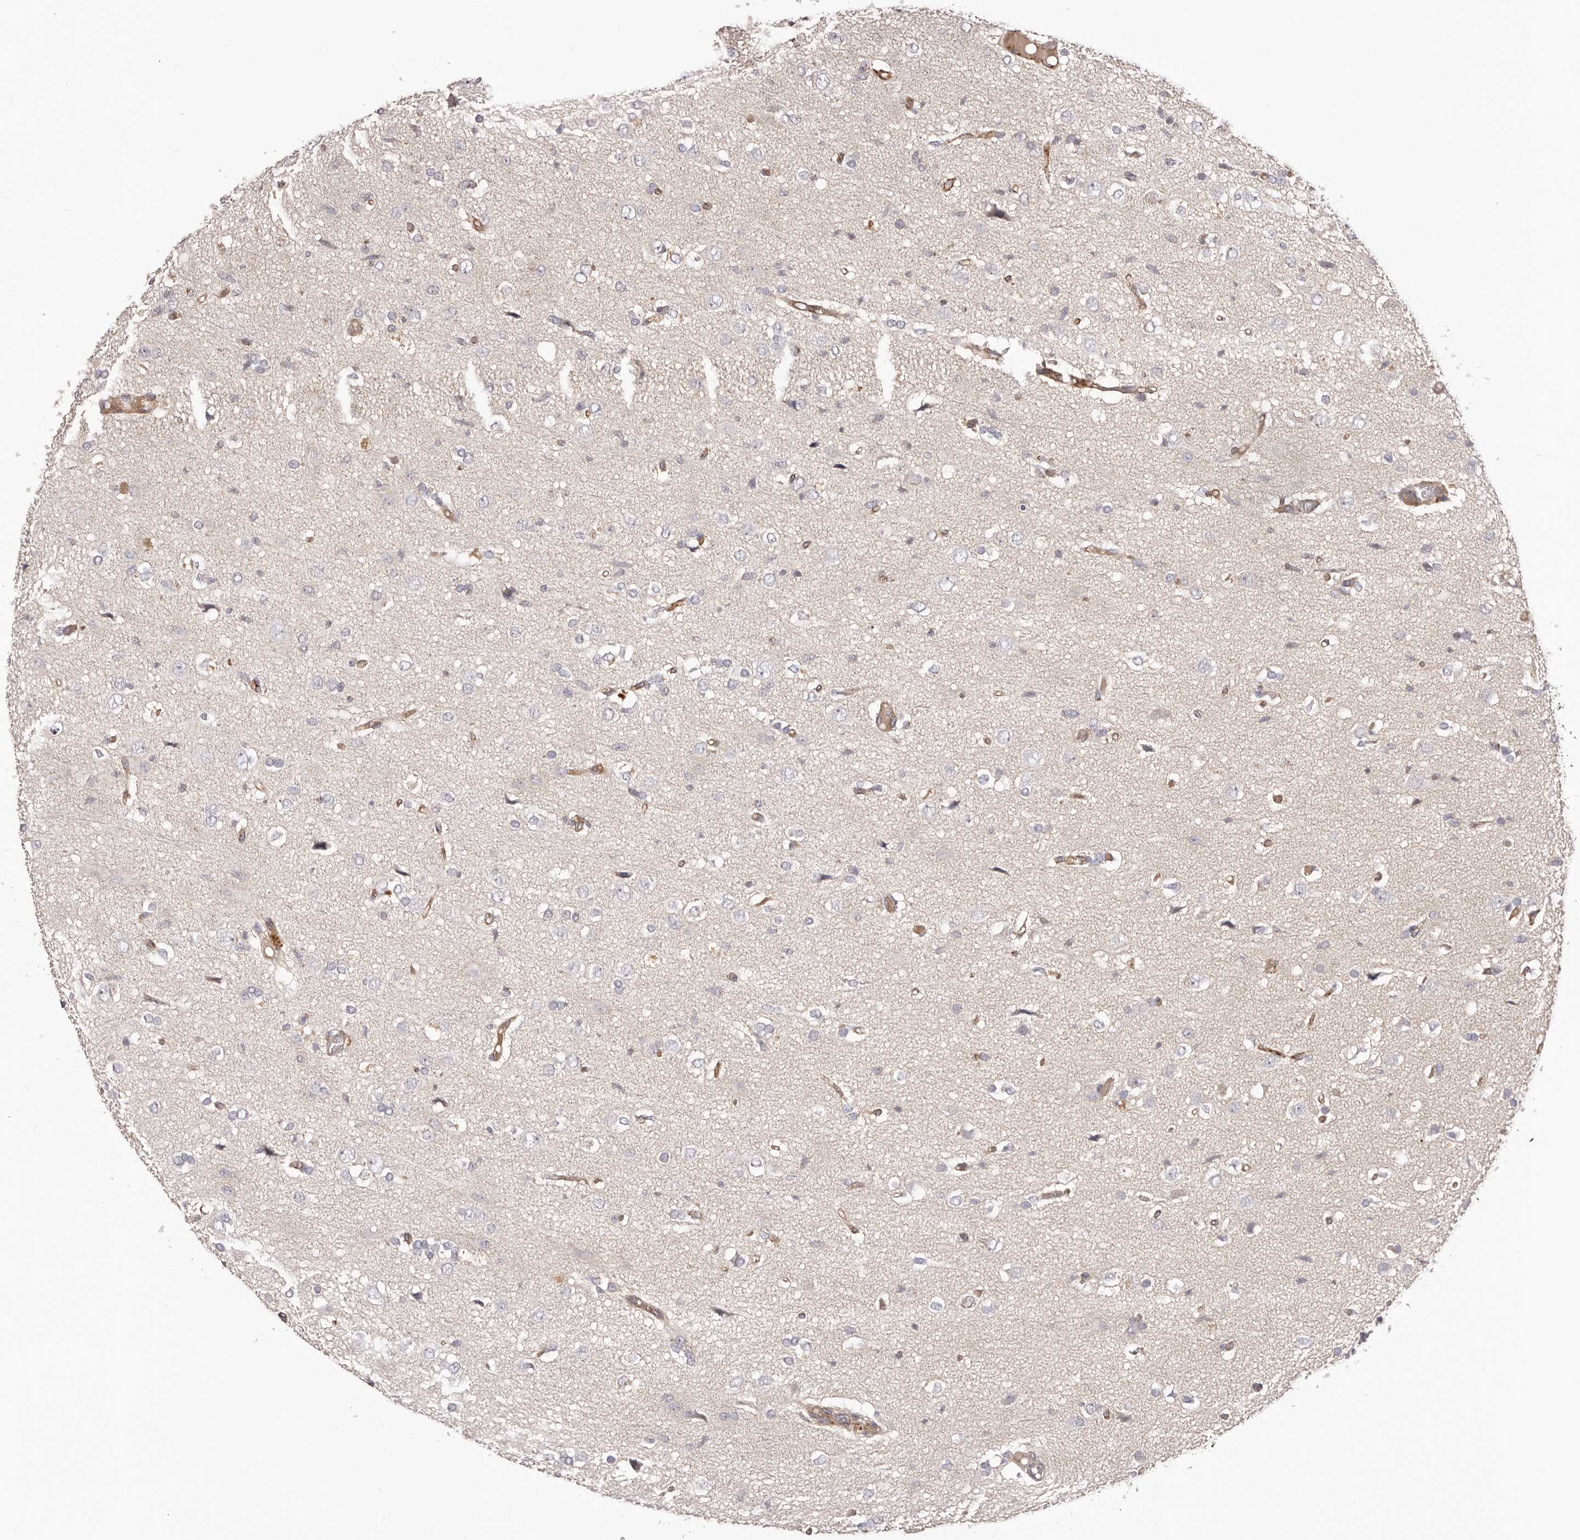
{"staining": {"intensity": "negative", "quantity": "none", "location": "none"}, "tissue": "glioma", "cell_type": "Tumor cells", "image_type": "cancer", "snomed": [{"axis": "morphology", "description": "Glioma, malignant, High grade"}, {"axis": "topography", "description": "Brain"}], "caption": "A histopathology image of human glioma is negative for staining in tumor cells.", "gene": "DMRT2", "patient": {"sex": "female", "age": 59}}